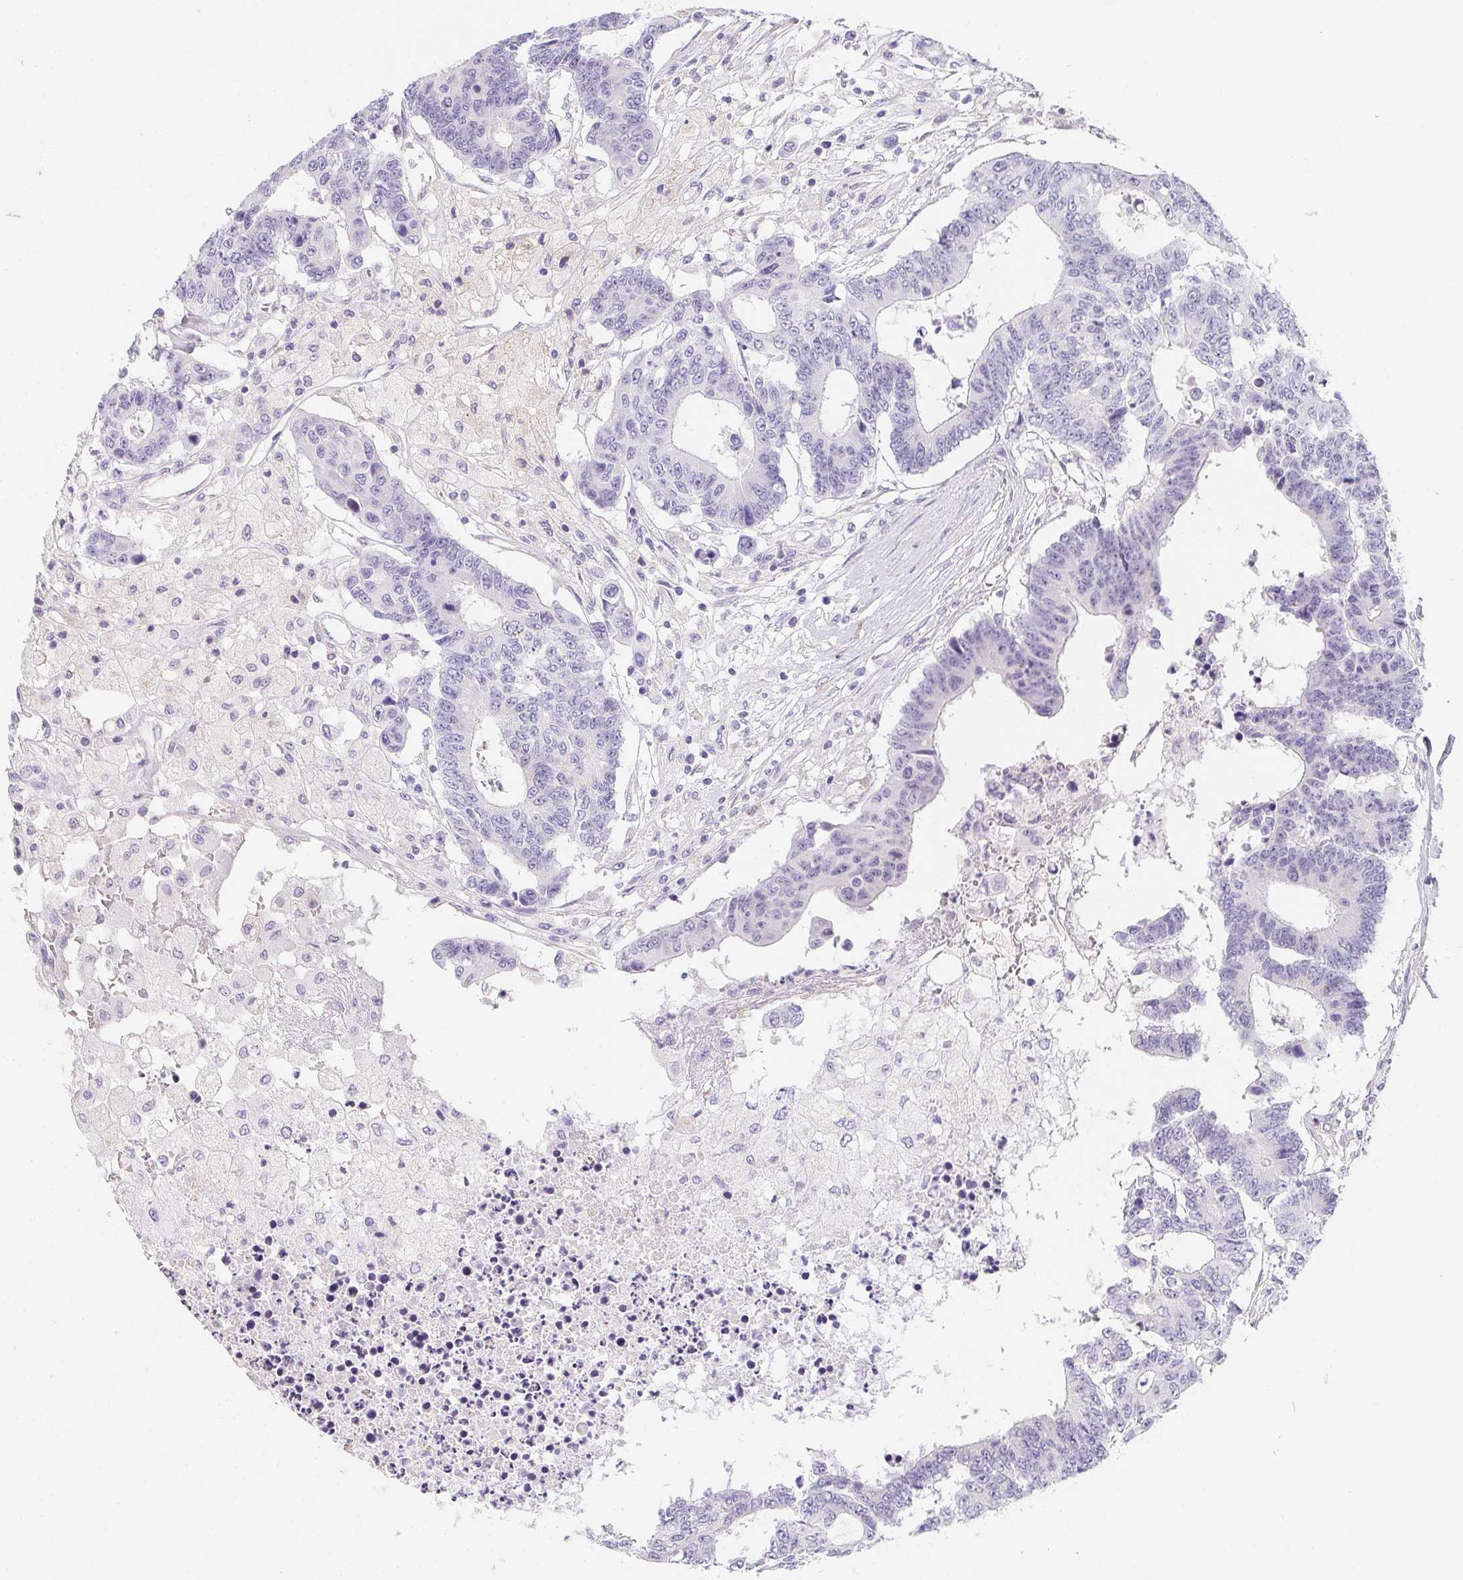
{"staining": {"intensity": "negative", "quantity": "none", "location": "none"}, "tissue": "colorectal cancer", "cell_type": "Tumor cells", "image_type": "cancer", "snomed": [{"axis": "morphology", "description": "Adenocarcinoma, NOS"}, {"axis": "topography", "description": "Colon"}], "caption": "Colorectal cancer stained for a protein using IHC reveals no positivity tumor cells.", "gene": "MAP1A", "patient": {"sex": "female", "age": 48}}